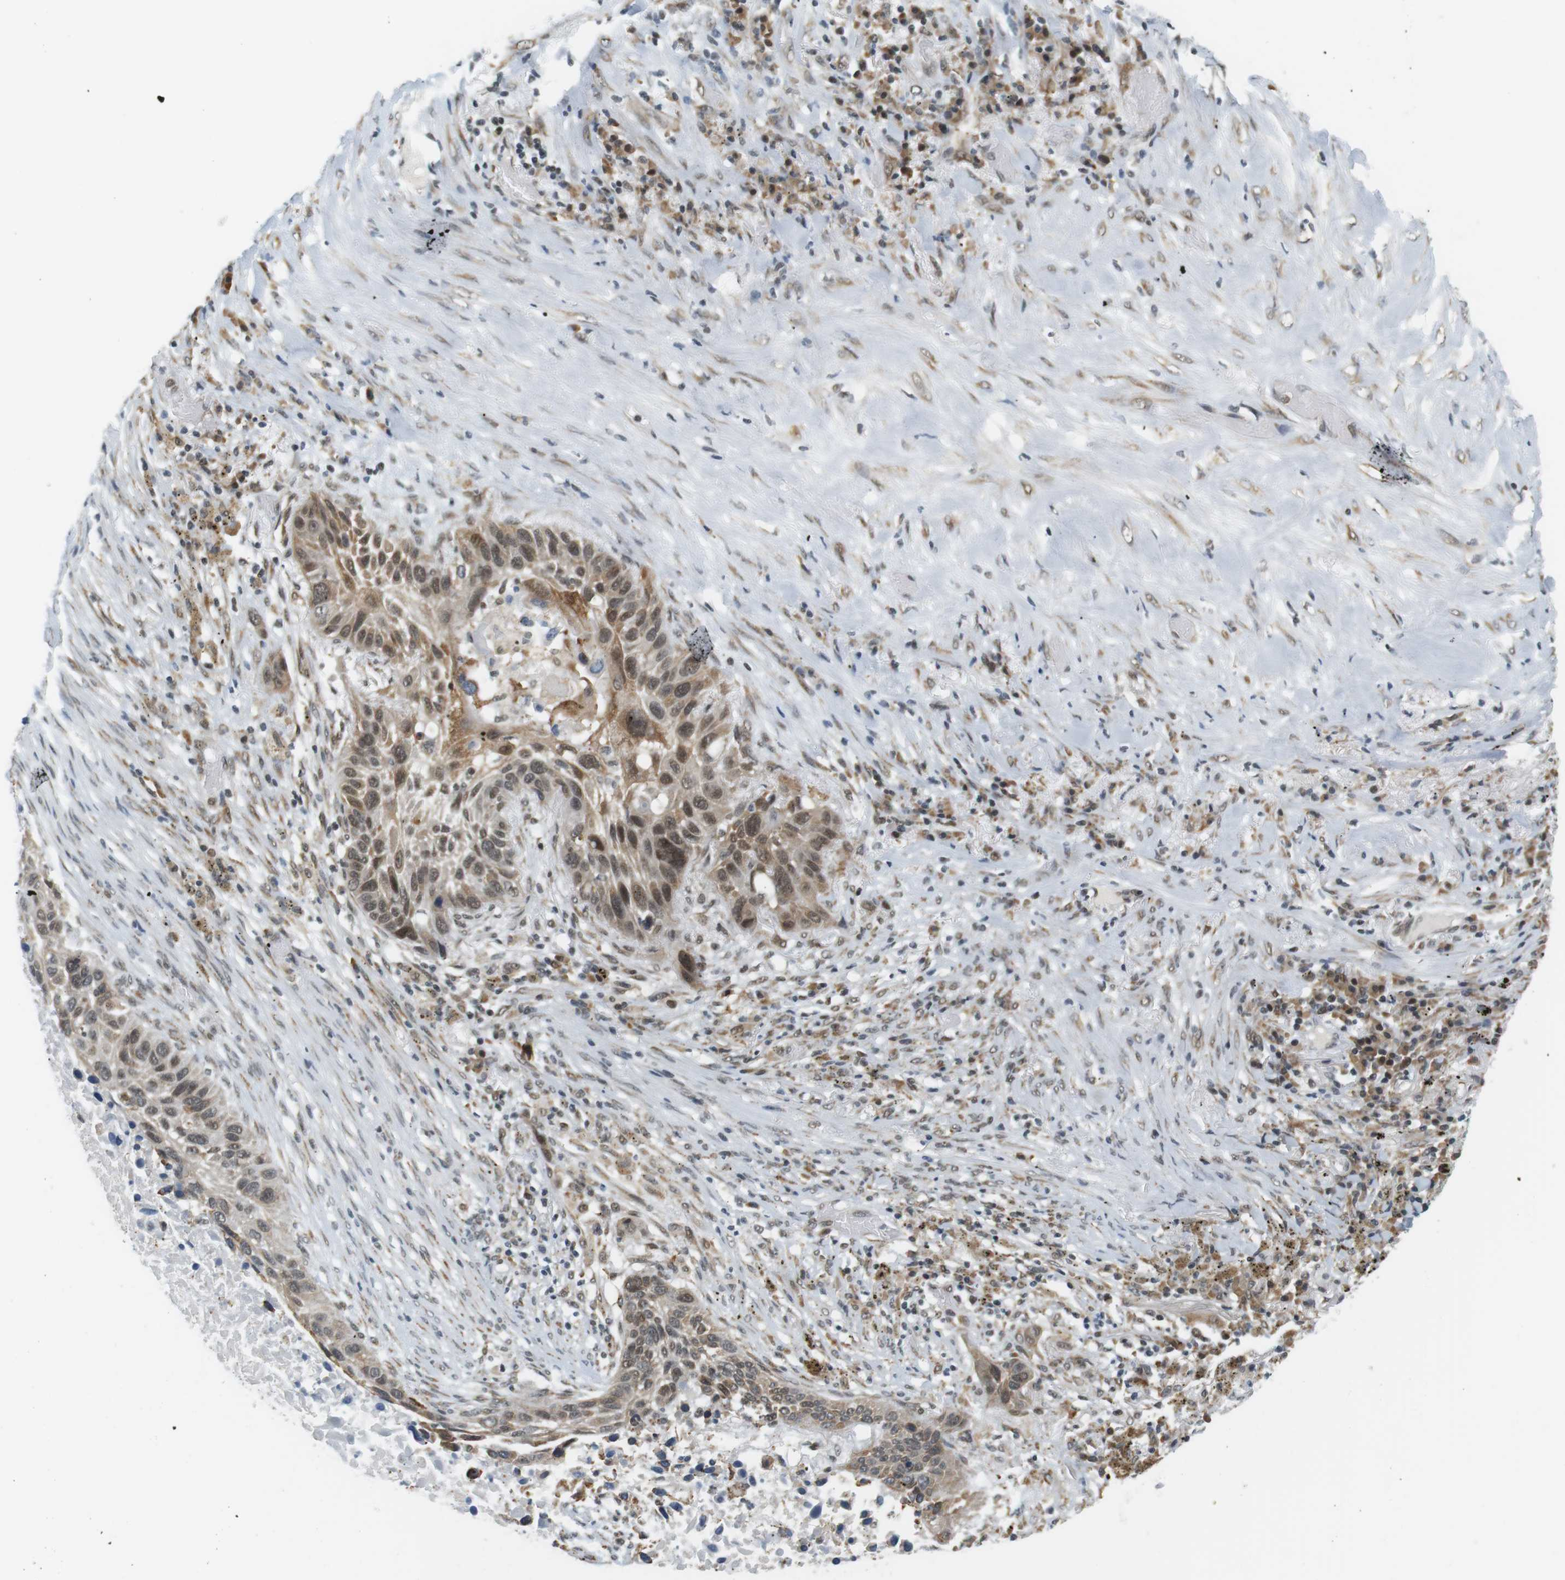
{"staining": {"intensity": "weak", "quantity": ">75%", "location": "nuclear"}, "tissue": "lung cancer", "cell_type": "Tumor cells", "image_type": "cancer", "snomed": [{"axis": "morphology", "description": "Squamous cell carcinoma, NOS"}, {"axis": "topography", "description": "Lung"}], "caption": "High-magnification brightfield microscopy of lung cancer (squamous cell carcinoma) stained with DAB (brown) and counterstained with hematoxylin (blue). tumor cells exhibit weak nuclear staining is identified in approximately>75% of cells.", "gene": "RNF38", "patient": {"sex": "male", "age": 57}}